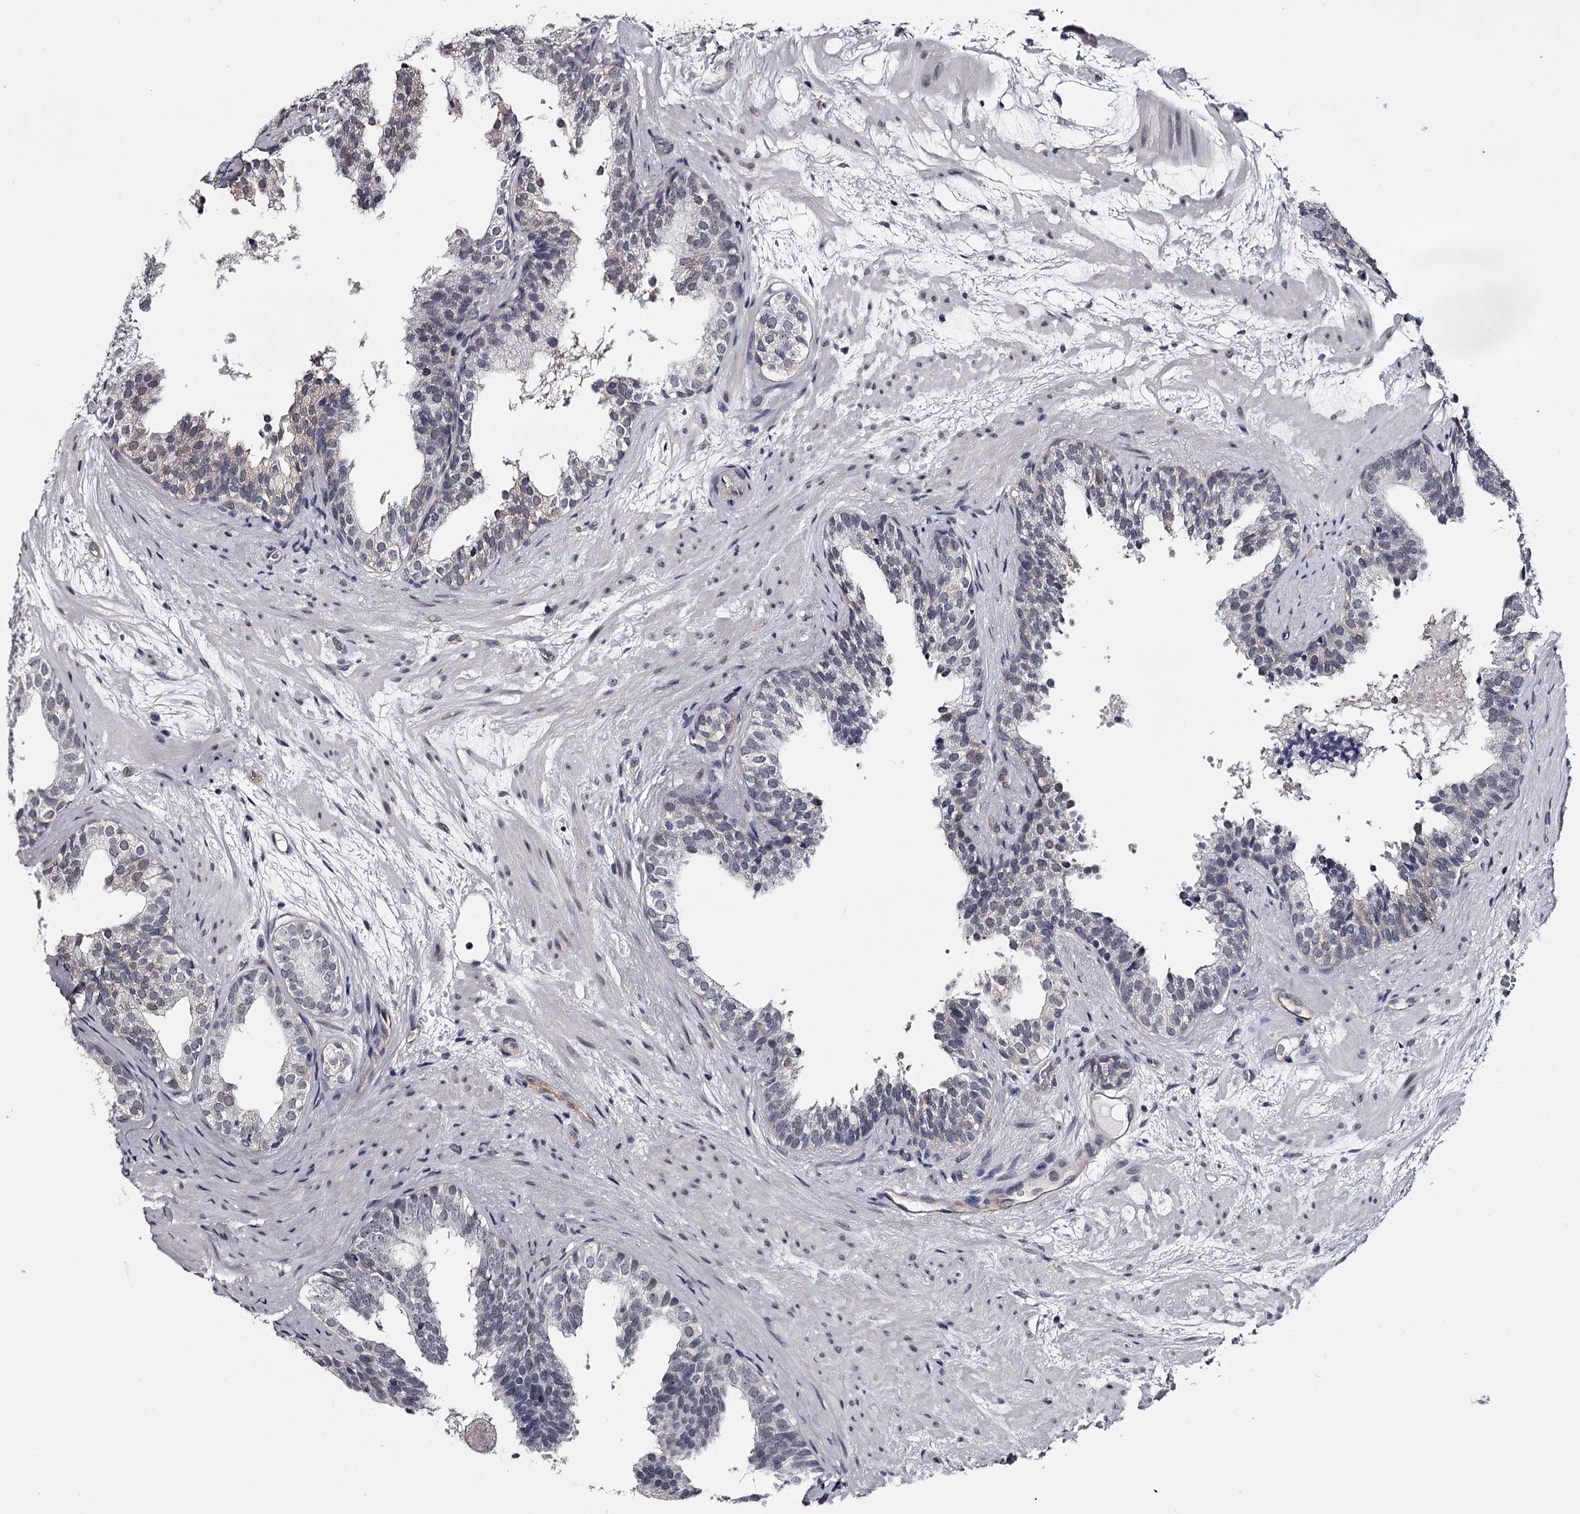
{"staining": {"intensity": "negative", "quantity": "none", "location": "none"}, "tissue": "prostate cancer", "cell_type": "Tumor cells", "image_type": "cancer", "snomed": [{"axis": "morphology", "description": "Adenocarcinoma, High grade"}, {"axis": "topography", "description": "Prostate"}], "caption": "Tumor cells show no significant protein positivity in prostate high-grade adenocarcinoma.", "gene": "OVOL2", "patient": {"sex": "male", "age": 59}}